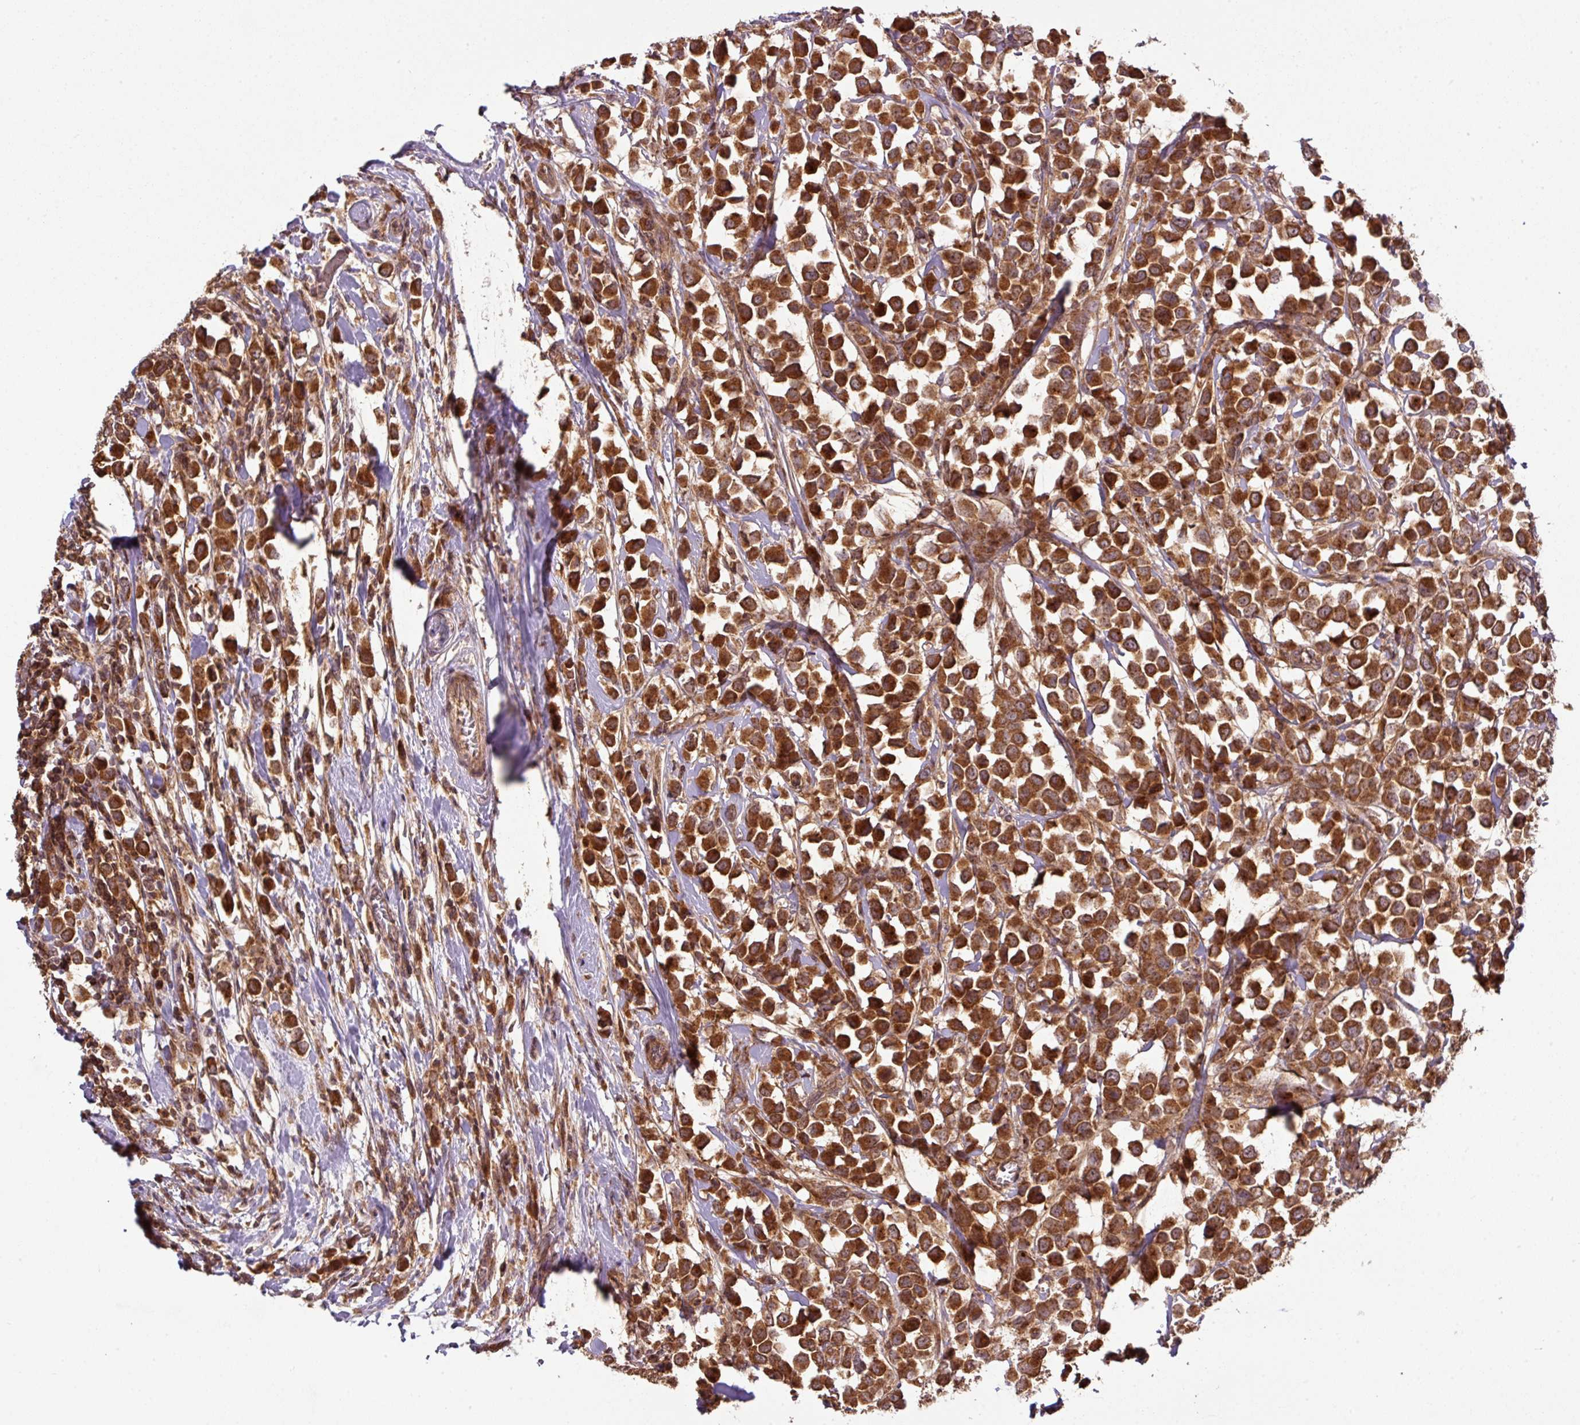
{"staining": {"intensity": "strong", "quantity": ">75%", "location": "cytoplasmic/membranous,nuclear"}, "tissue": "breast cancer", "cell_type": "Tumor cells", "image_type": "cancer", "snomed": [{"axis": "morphology", "description": "Duct carcinoma"}, {"axis": "topography", "description": "Breast"}], "caption": "Tumor cells show strong cytoplasmic/membranous and nuclear positivity in approximately >75% of cells in intraductal carcinoma (breast). (Stains: DAB (3,3'-diaminobenzidine) in brown, nuclei in blue, Microscopy: brightfield microscopy at high magnification).", "gene": "MRRF", "patient": {"sex": "female", "age": 61}}